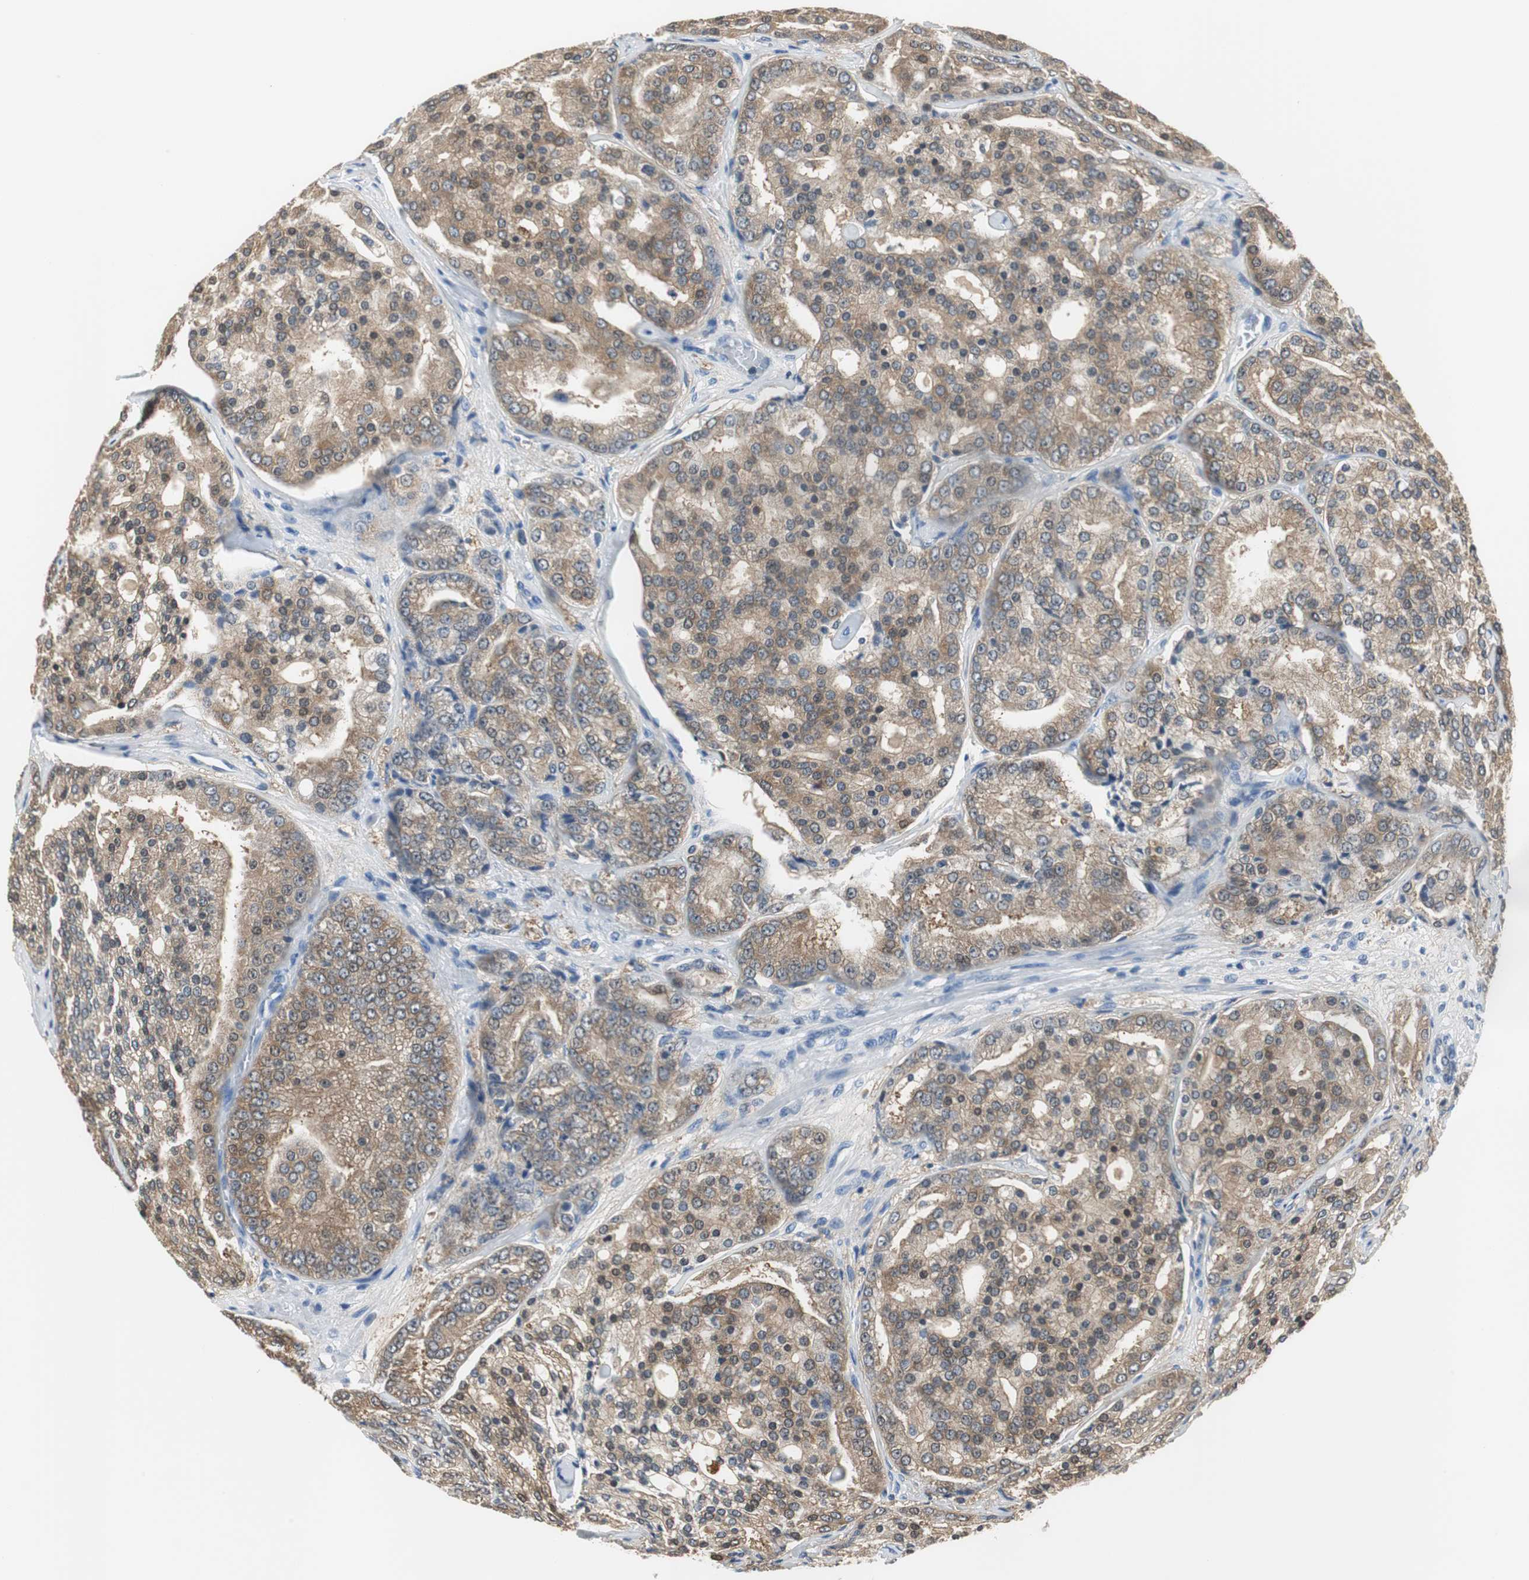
{"staining": {"intensity": "moderate", "quantity": ">75%", "location": "cytoplasmic/membranous"}, "tissue": "prostate cancer", "cell_type": "Tumor cells", "image_type": "cancer", "snomed": [{"axis": "morphology", "description": "Adenocarcinoma, High grade"}, {"axis": "topography", "description": "Prostate"}], "caption": "Brown immunohistochemical staining in human prostate adenocarcinoma (high-grade) exhibits moderate cytoplasmic/membranous positivity in about >75% of tumor cells. (Stains: DAB (3,3'-diaminobenzidine) in brown, nuclei in blue, Microscopy: brightfield microscopy at high magnification).", "gene": "FBP1", "patient": {"sex": "male", "age": 64}}